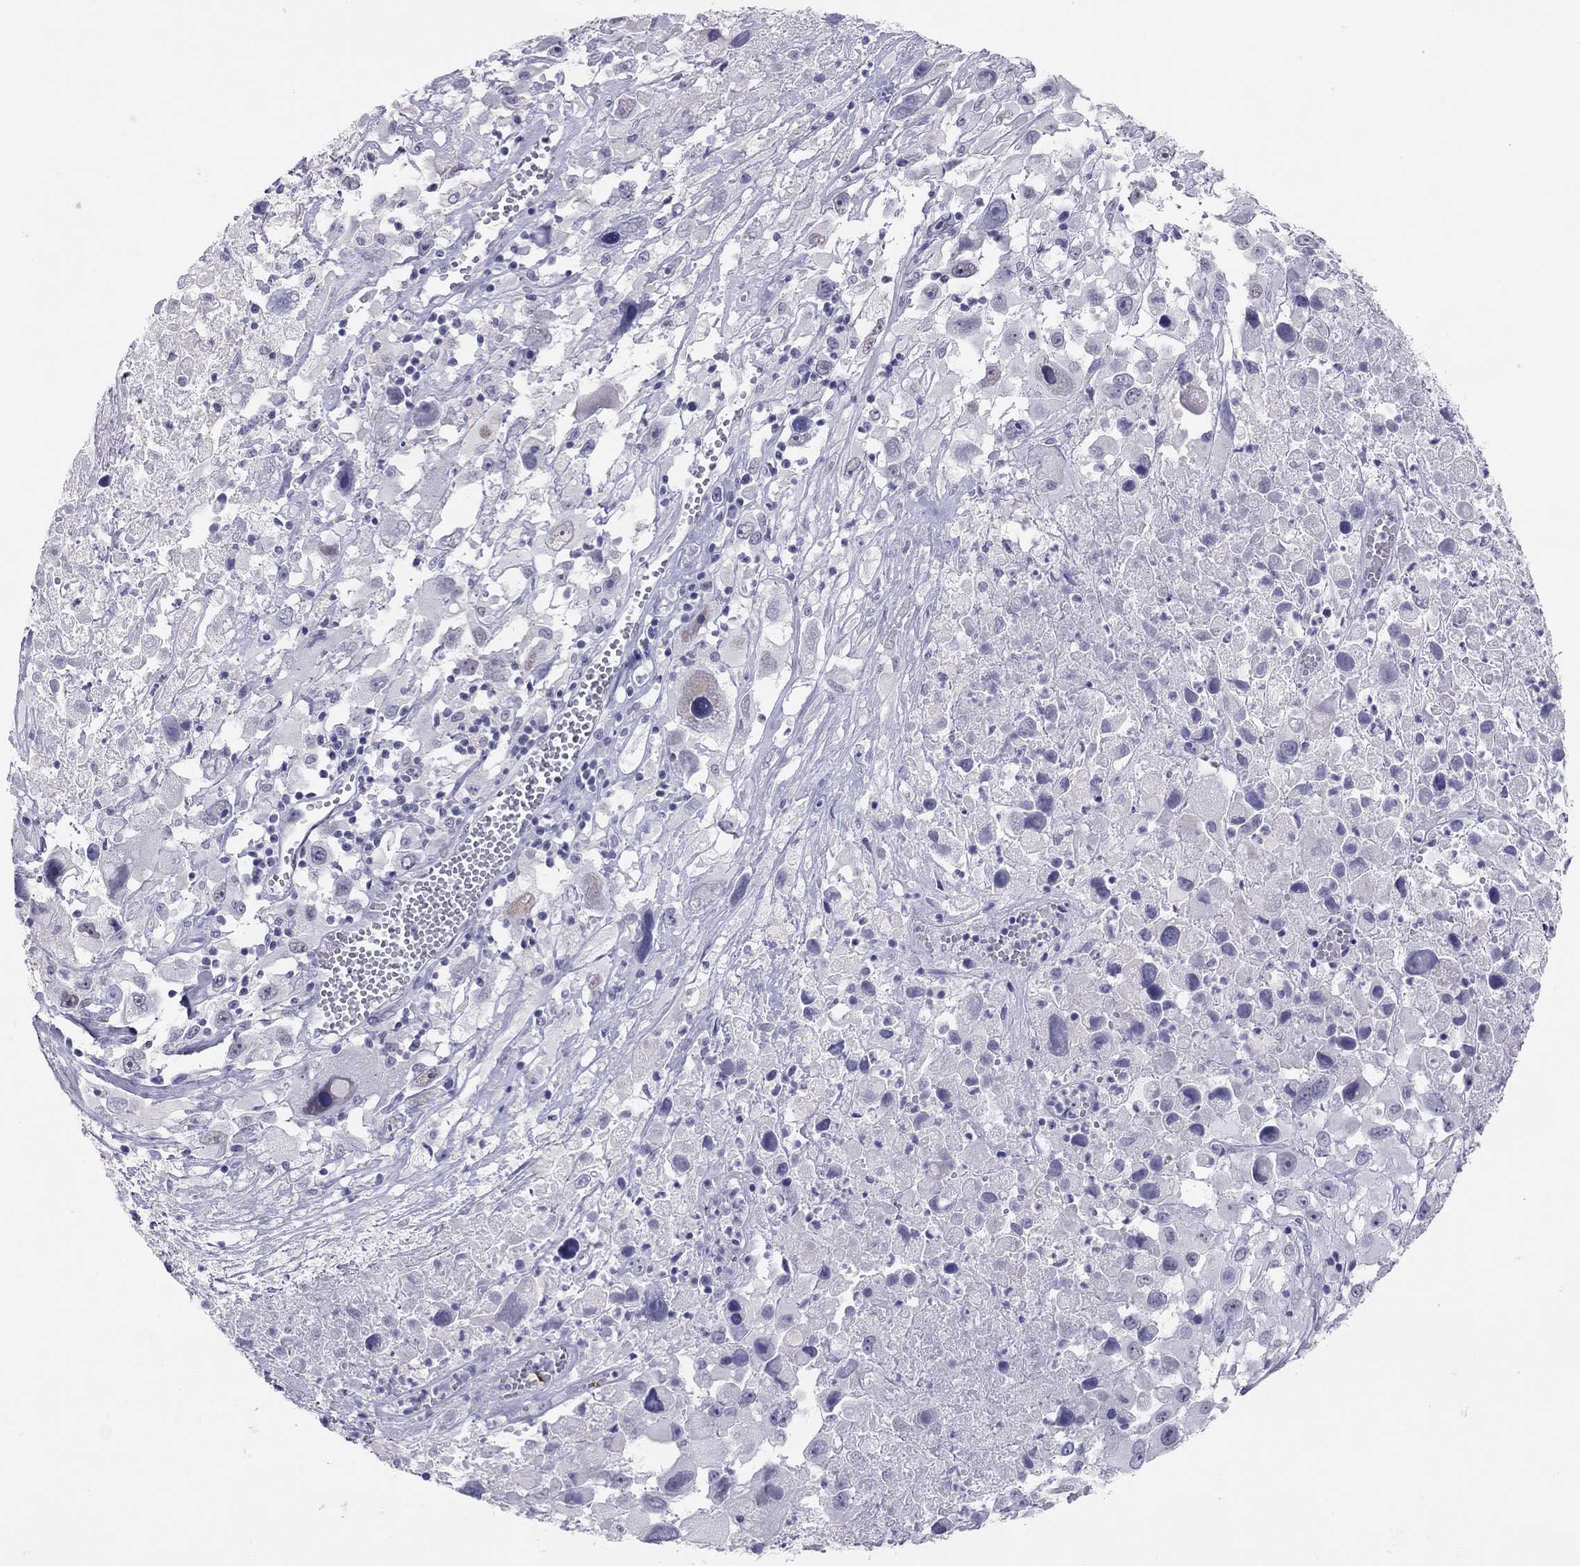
{"staining": {"intensity": "weak", "quantity": "<25%", "location": "nuclear"}, "tissue": "melanoma", "cell_type": "Tumor cells", "image_type": "cancer", "snomed": [{"axis": "morphology", "description": "Malignant melanoma, Metastatic site"}, {"axis": "topography", "description": "Soft tissue"}], "caption": "DAB immunohistochemical staining of human malignant melanoma (metastatic site) shows no significant positivity in tumor cells. Nuclei are stained in blue.", "gene": "PHOX2A", "patient": {"sex": "male", "age": 50}}